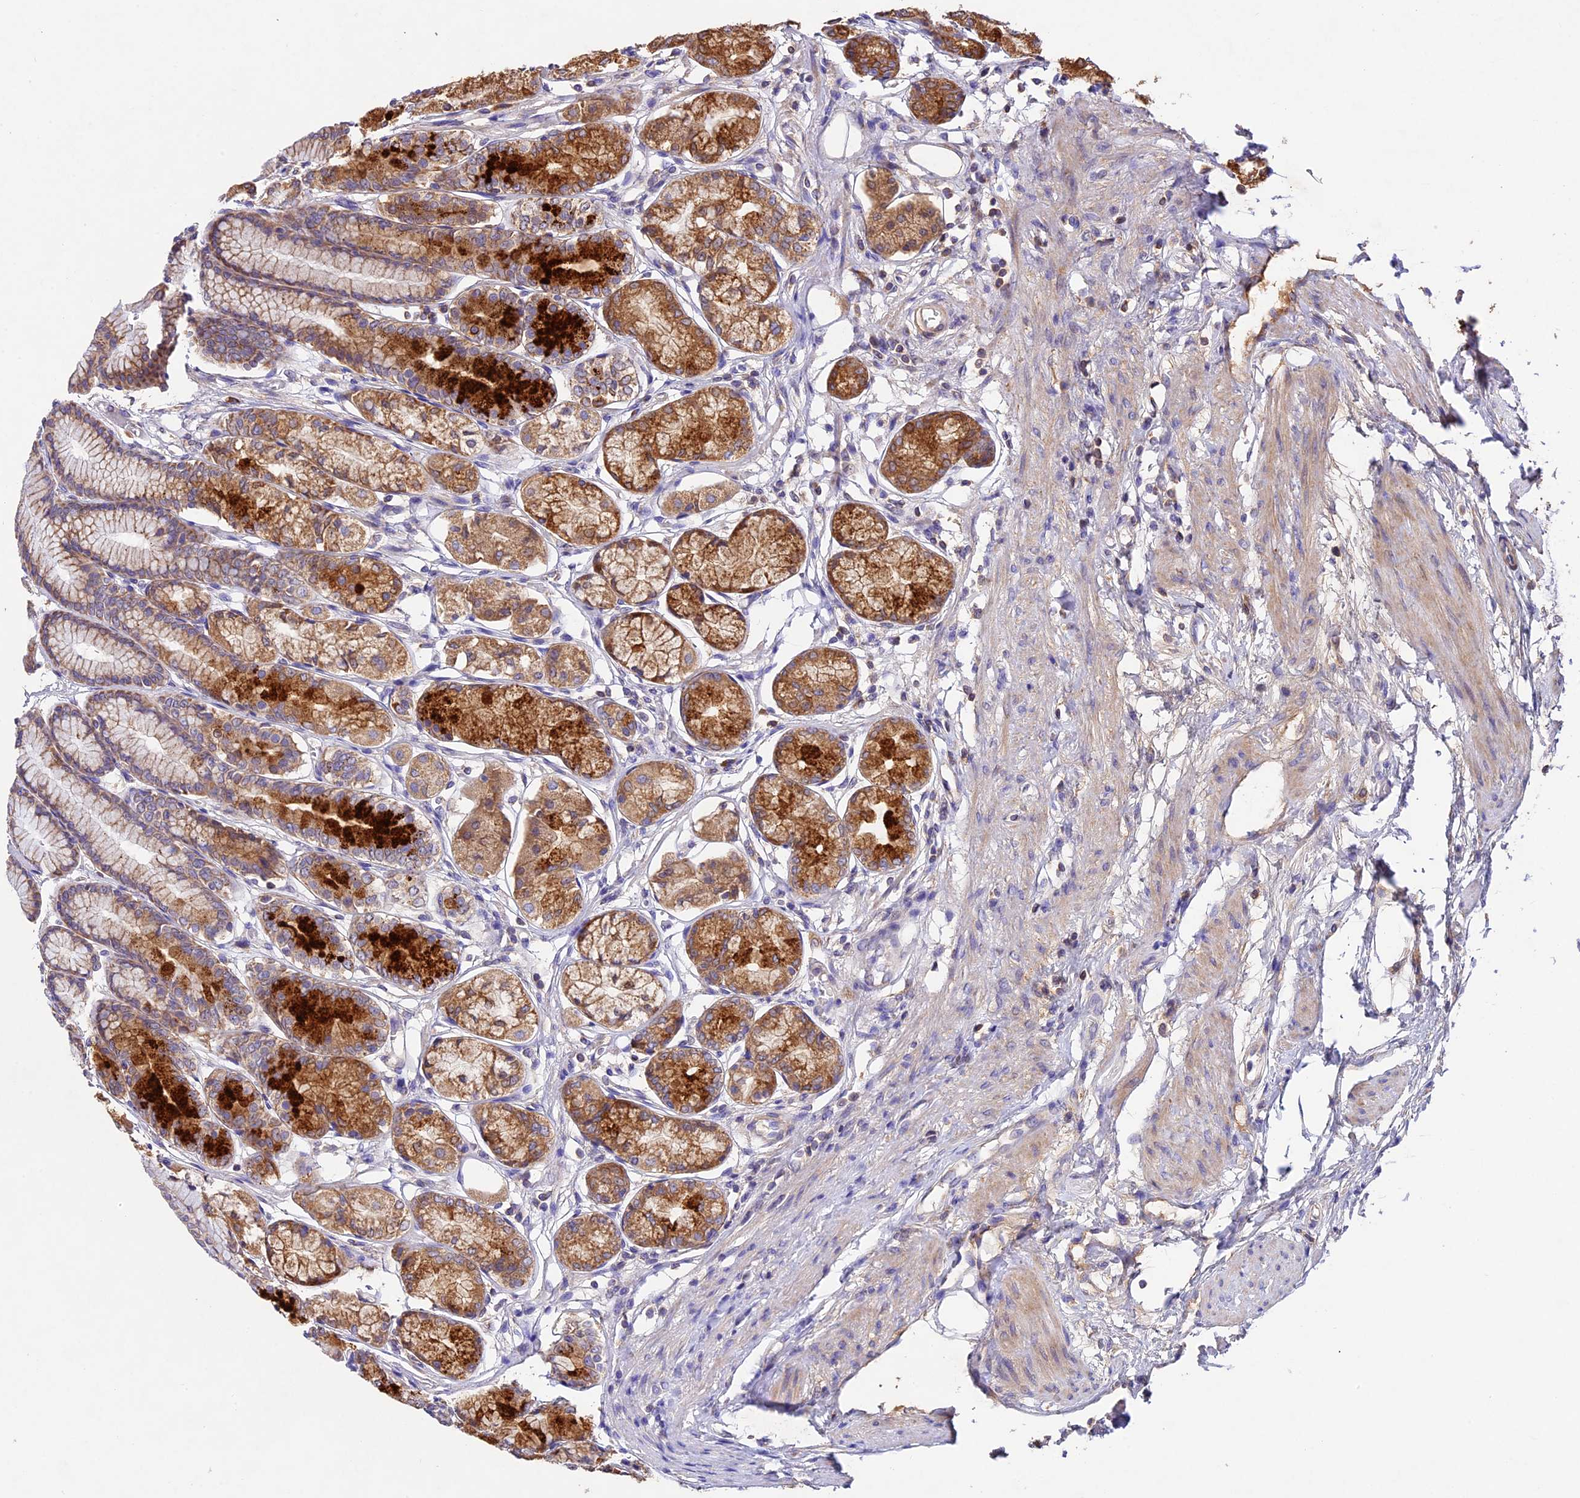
{"staining": {"intensity": "strong", "quantity": "25%-75%", "location": "cytoplasmic/membranous"}, "tissue": "stomach", "cell_type": "Glandular cells", "image_type": "normal", "snomed": [{"axis": "morphology", "description": "Normal tissue, NOS"}, {"axis": "morphology", "description": "Adenocarcinoma, NOS"}, {"axis": "morphology", "description": "Adenocarcinoma, High grade"}, {"axis": "topography", "description": "Stomach, upper"}, {"axis": "topography", "description": "Stomach"}], "caption": "This image displays normal stomach stained with IHC to label a protein in brown. The cytoplasmic/membranous of glandular cells show strong positivity for the protein. Nuclei are counter-stained blue.", "gene": "OCEL1", "patient": {"sex": "female", "age": 65}}